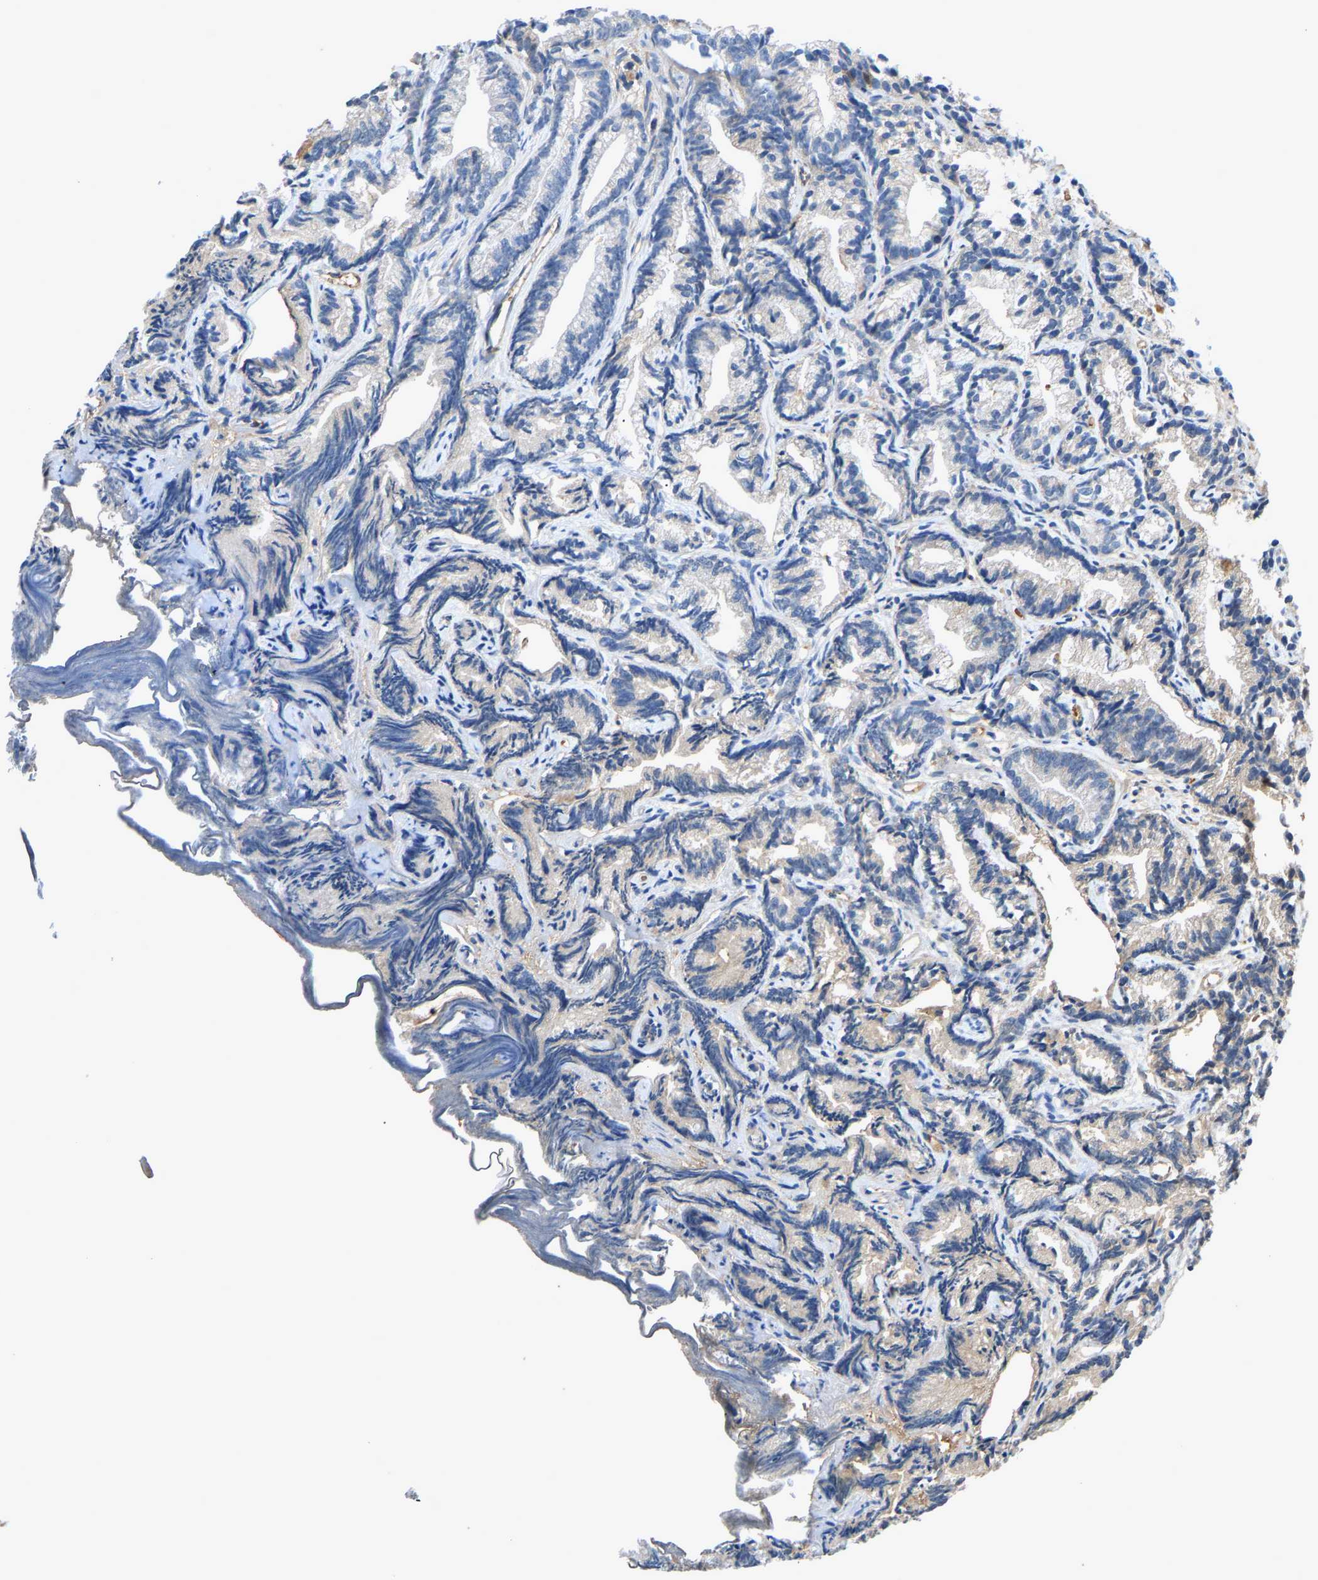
{"staining": {"intensity": "weak", "quantity": "<25%", "location": "cytoplasmic/membranous"}, "tissue": "prostate cancer", "cell_type": "Tumor cells", "image_type": "cancer", "snomed": [{"axis": "morphology", "description": "Adenocarcinoma, Low grade"}, {"axis": "topography", "description": "Prostate"}], "caption": "Human prostate cancer (adenocarcinoma (low-grade)) stained for a protein using IHC demonstrates no positivity in tumor cells.", "gene": "STC1", "patient": {"sex": "male", "age": 89}}